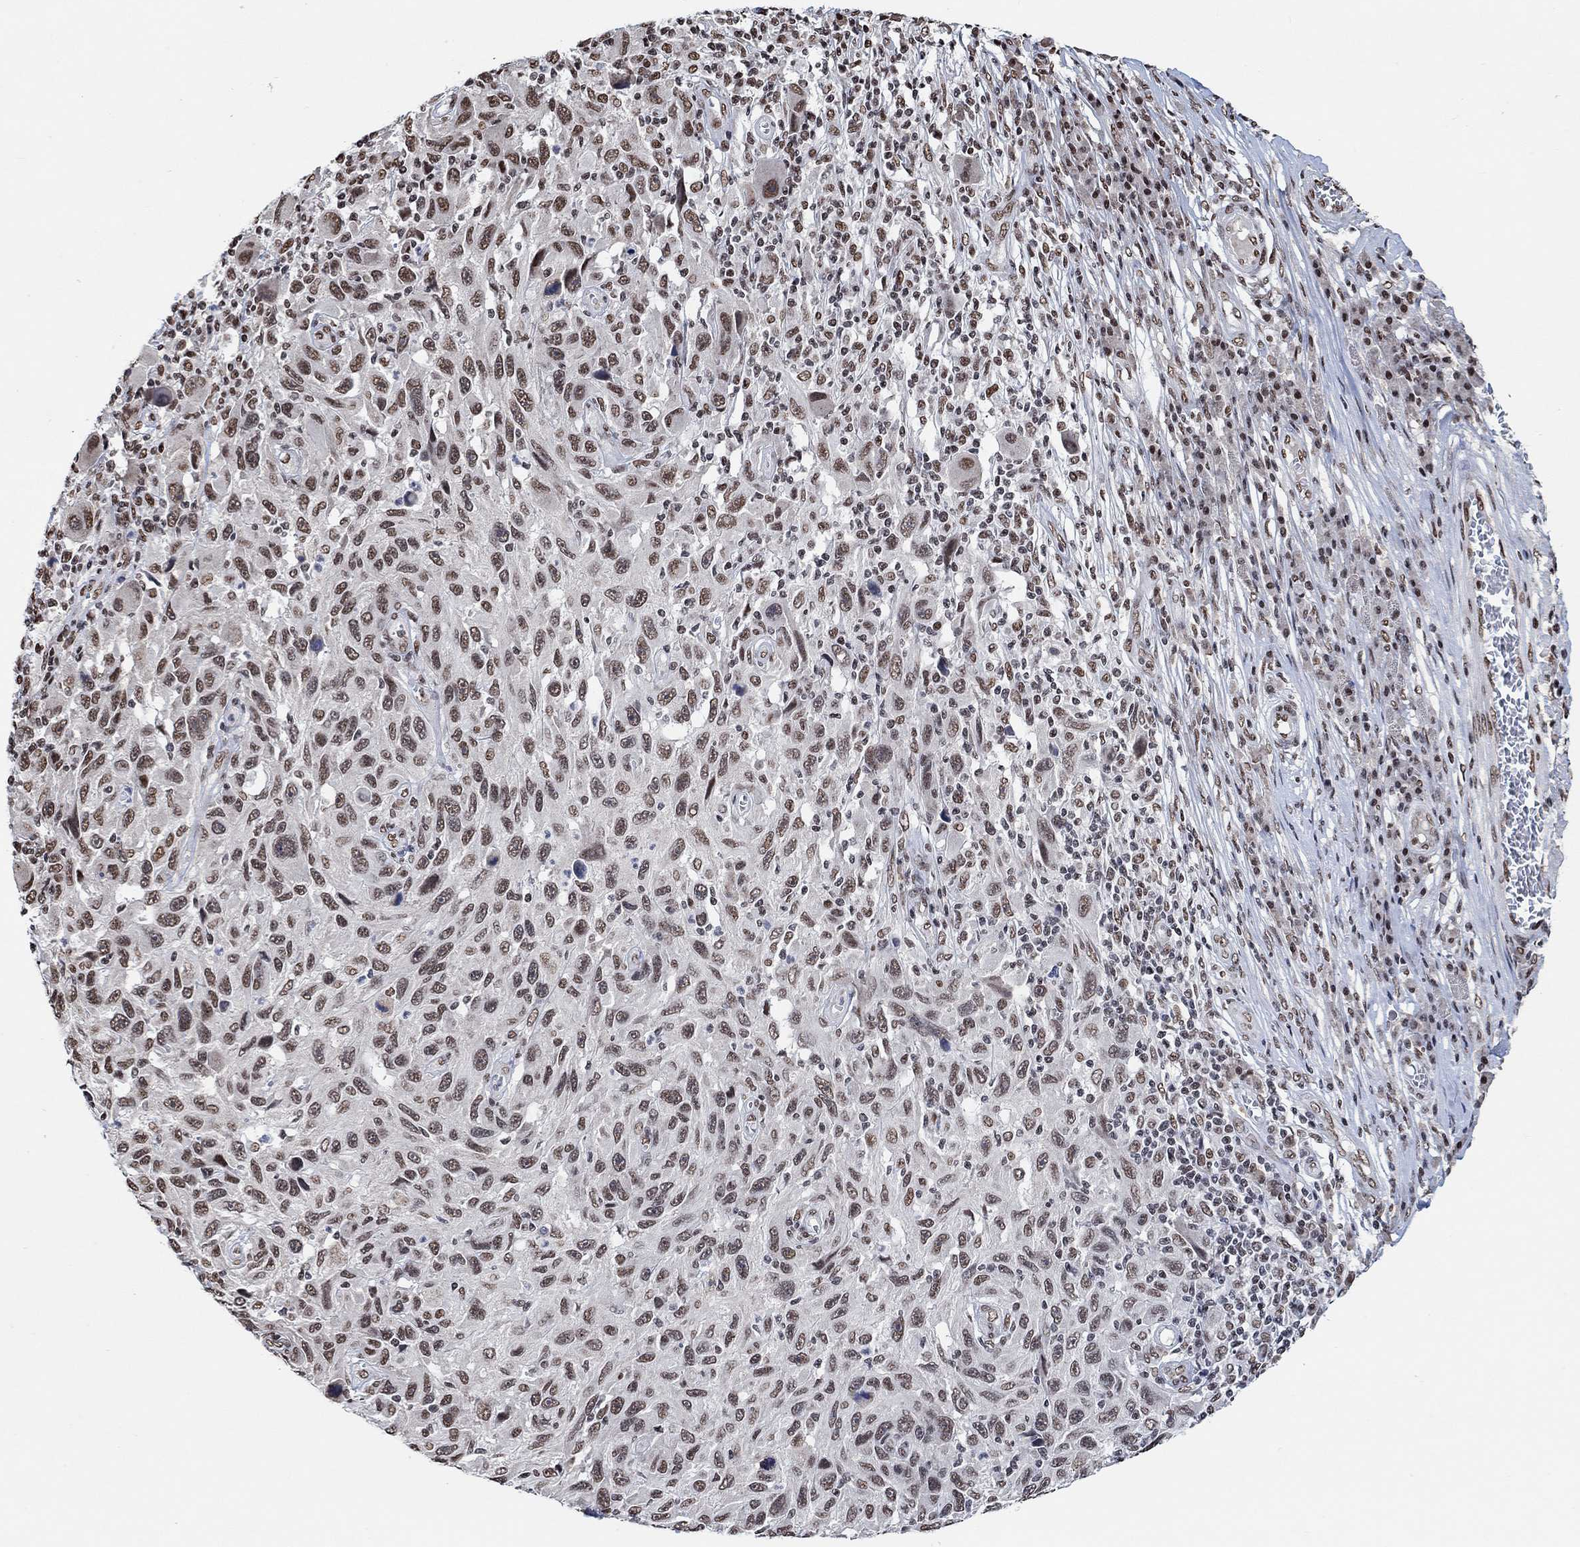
{"staining": {"intensity": "moderate", "quantity": "<25%", "location": "nuclear"}, "tissue": "melanoma", "cell_type": "Tumor cells", "image_type": "cancer", "snomed": [{"axis": "morphology", "description": "Malignant melanoma, NOS"}, {"axis": "topography", "description": "Skin"}], "caption": "About <25% of tumor cells in melanoma exhibit moderate nuclear protein positivity as visualized by brown immunohistochemical staining.", "gene": "USP39", "patient": {"sex": "male", "age": 53}}